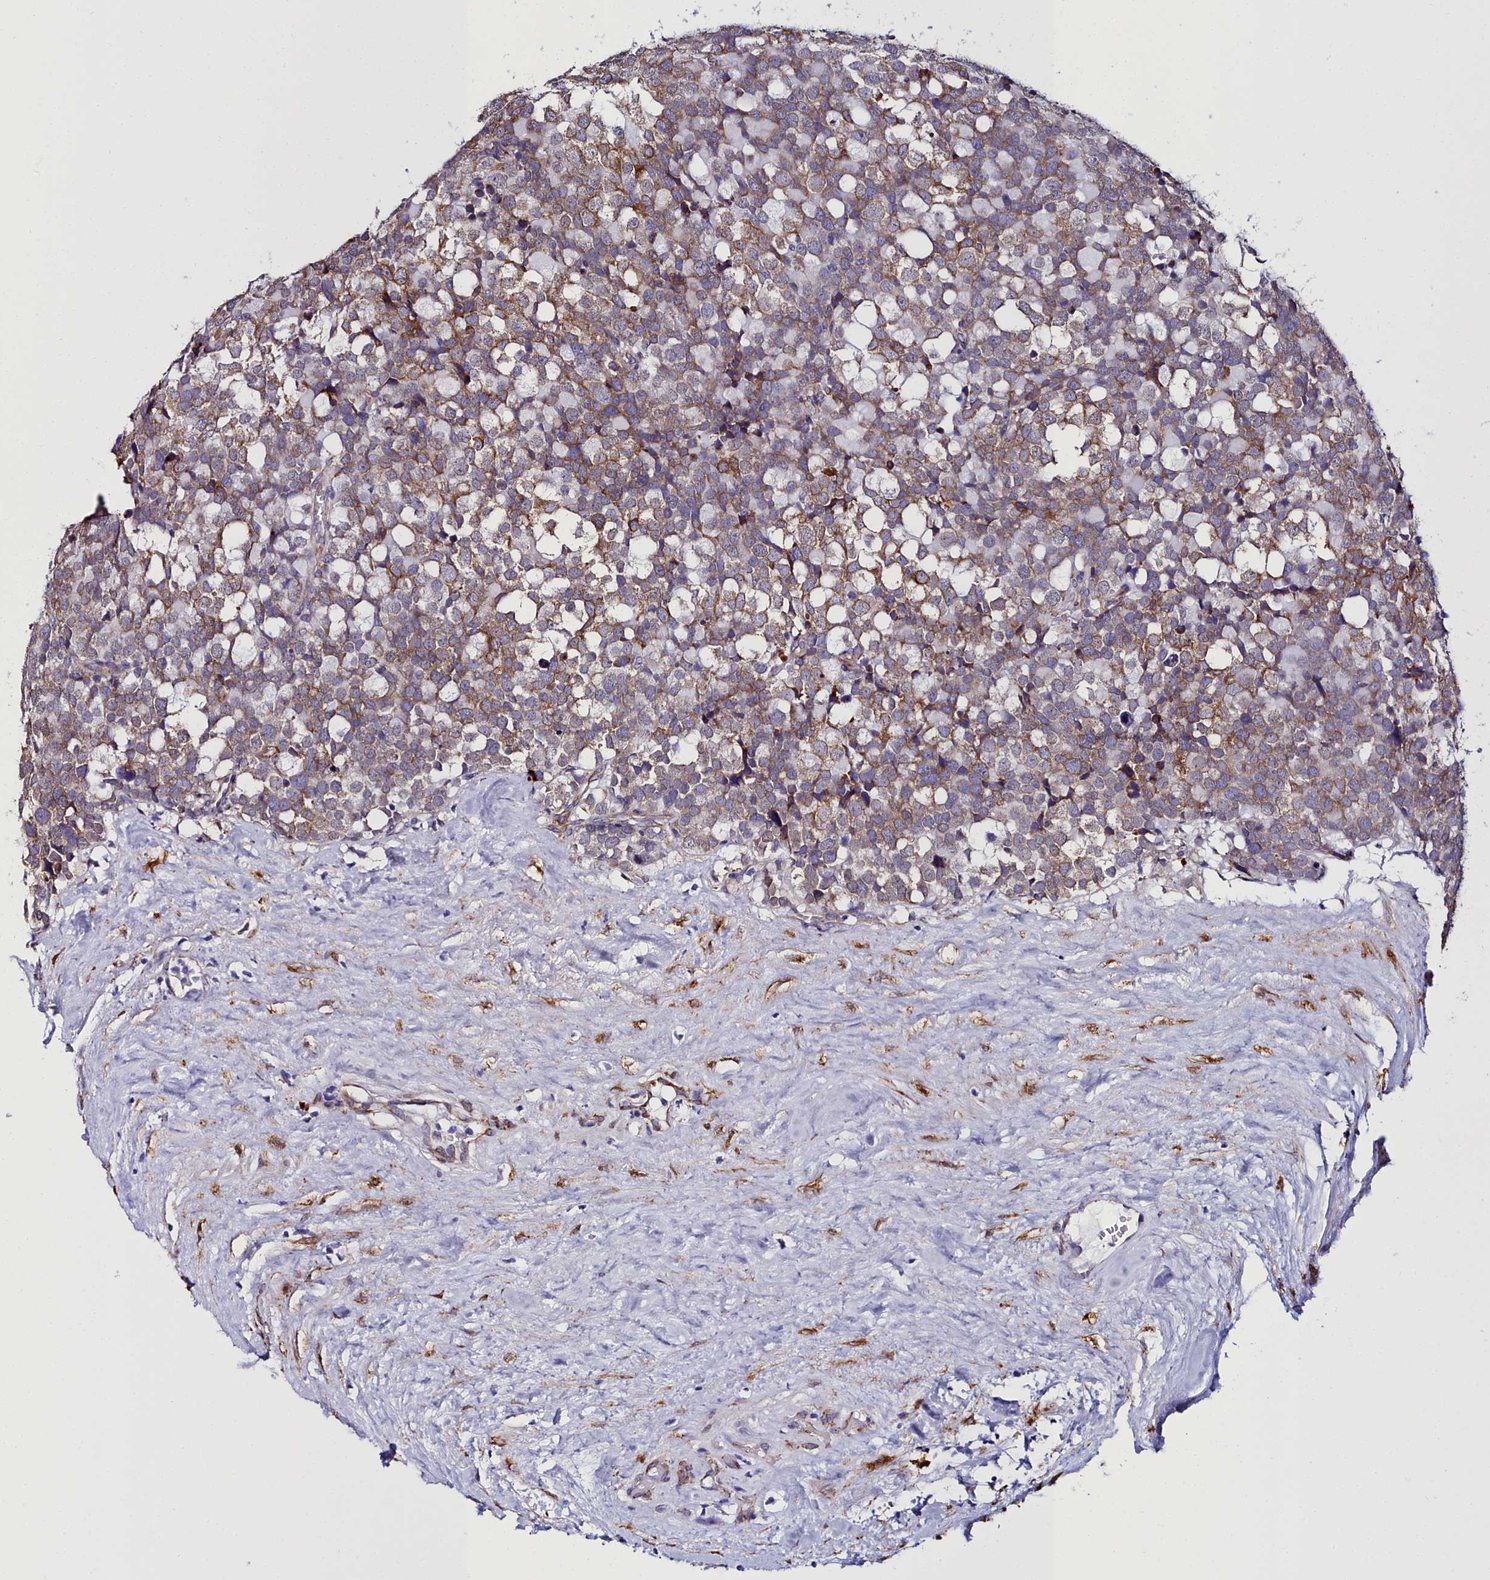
{"staining": {"intensity": "moderate", "quantity": "25%-75%", "location": "cytoplasmic/membranous"}, "tissue": "testis cancer", "cell_type": "Tumor cells", "image_type": "cancer", "snomed": [{"axis": "morphology", "description": "Seminoma, NOS"}, {"axis": "topography", "description": "Testis"}], "caption": "High-magnification brightfield microscopy of testis cancer (seminoma) stained with DAB (3,3'-diaminobenzidine) (brown) and counterstained with hematoxylin (blue). tumor cells exhibit moderate cytoplasmic/membranous positivity is present in about25%-75% of cells. (IHC, brightfield microscopy, high magnification).", "gene": "TXNDC5", "patient": {"sex": "male", "age": 71}}